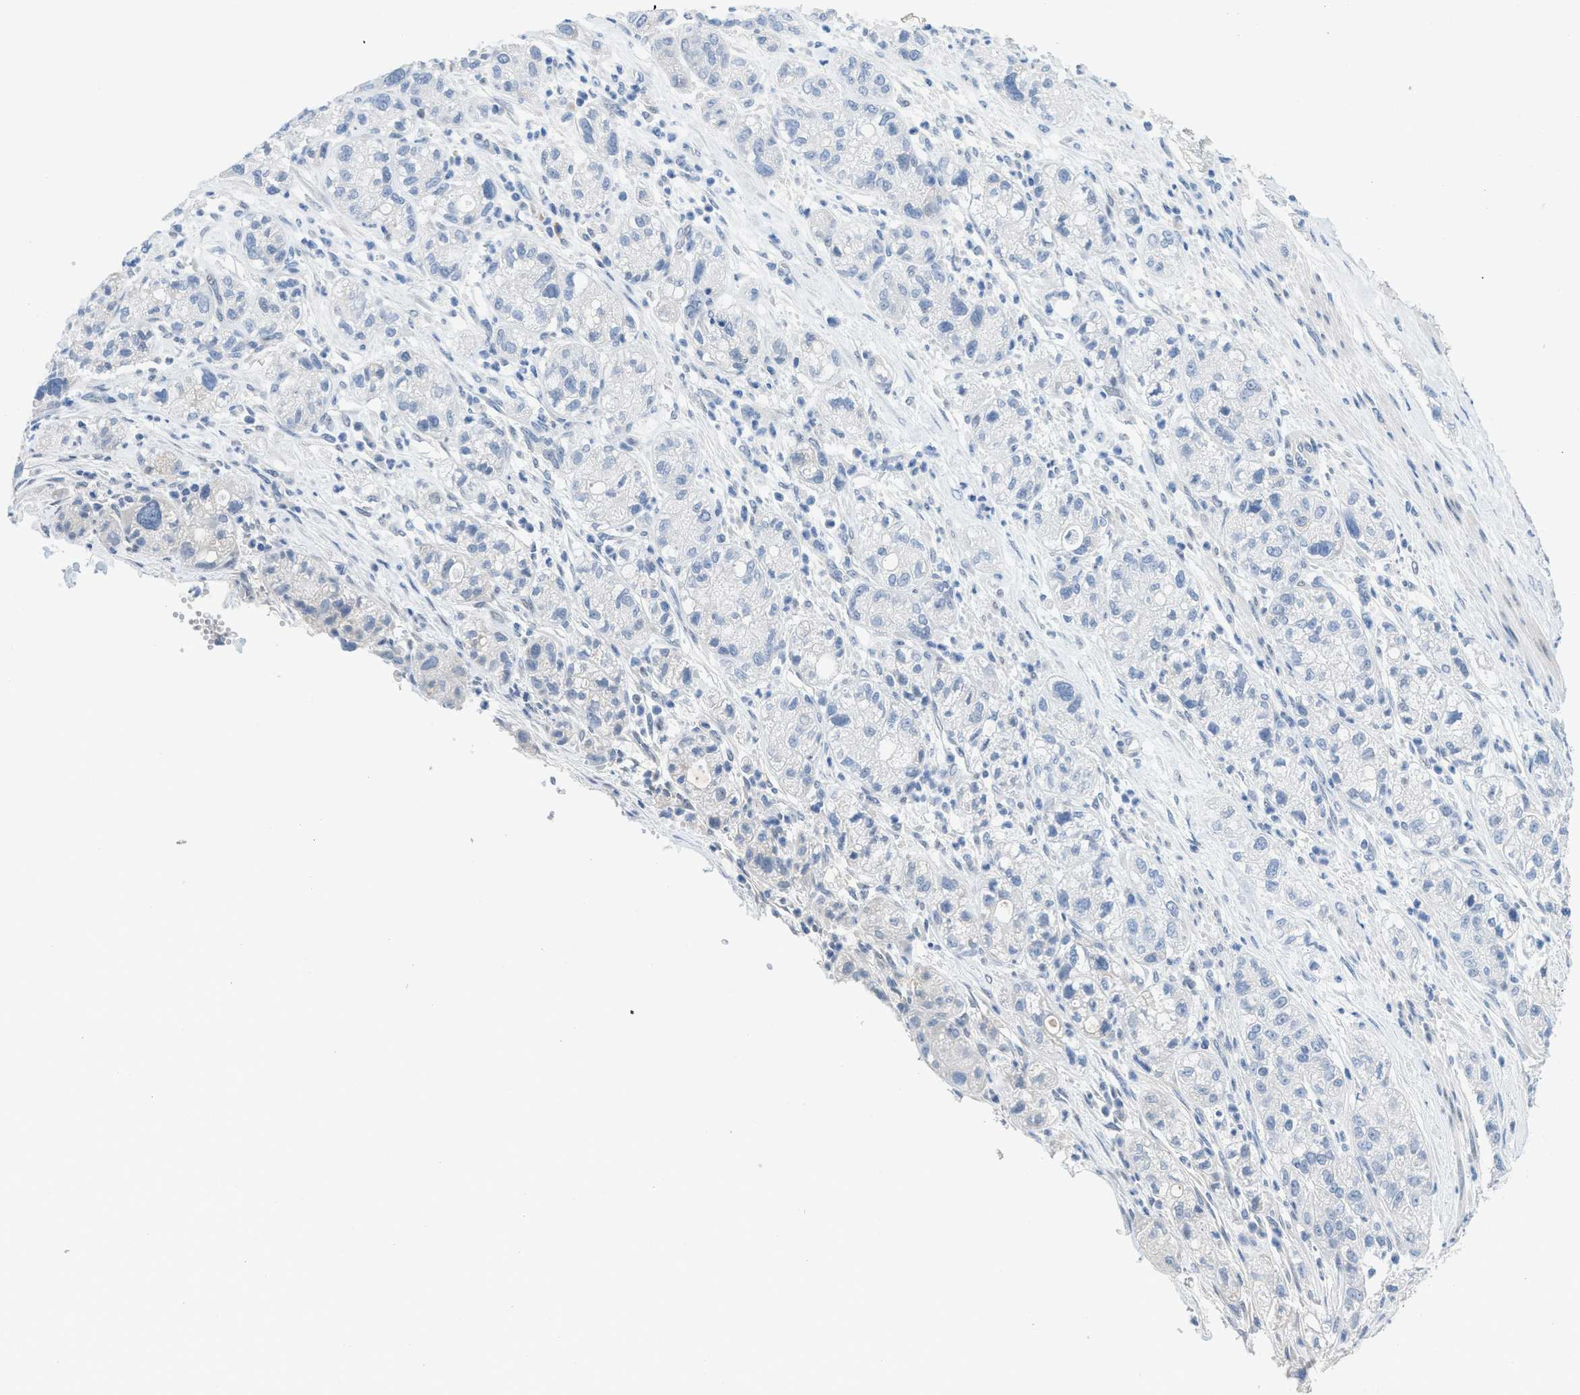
{"staining": {"intensity": "negative", "quantity": "none", "location": "none"}, "tissue": "pancreatic cancer", "cell_type": "Tumor cells", "image_type": "cancer", "snomed": [{"axis": "morphology", "description": "Adenocarcinoma, NOS"}, {"axis": "topography", "description": "Pancreas"}], "caption": "This is an immunohistochemistry photomicrograph of pancreatic cancer. There is no expression in tumor cells.", "gene": "HSF2", "patient": {"sex": "female", "age": 78}}